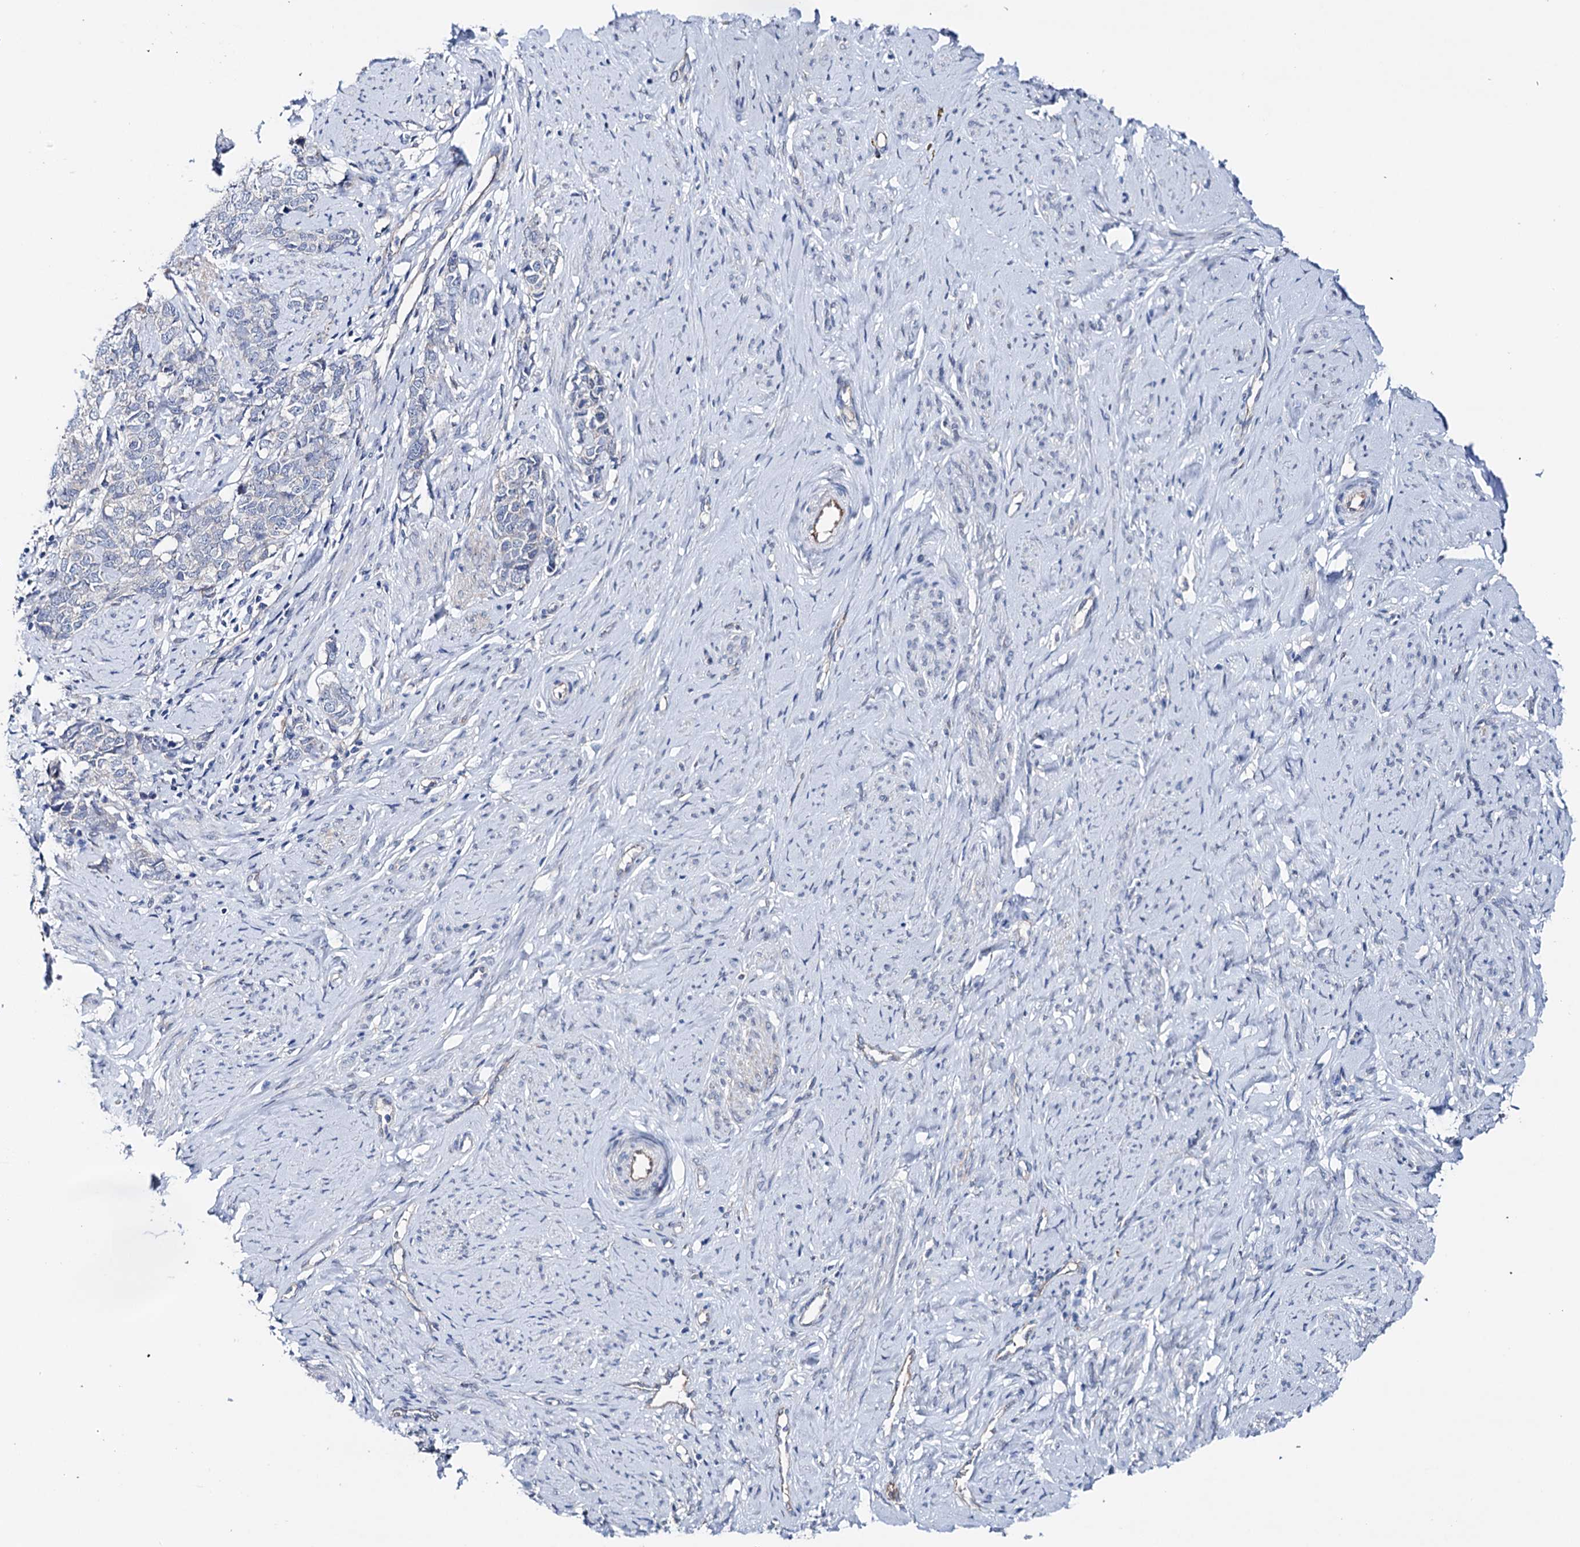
{"staining": {"intensity": "negative", "quantity": "none", "location": "none"}, "tissue": "cervical cancer", "cell_type": "Tumor cells", "image_type": "cancer", "snomed": [{"axis": "morphology", "description": "Squamous cell carcinoma, NOS"}, {"axis": "topography", "description": "Cervix"}], "caption": "DAB immunohistochemical staining of cervical squamous cell carcinoma reveals no significant positivity in tumor cells. Brightfield microscopy of IHC stained with DAB (3,3'-diaminobenzidine) (brown) and hematoxylin (blue), captured at high magnification.", "gene": "SHROOM1", "patient": {"sex": "female", "age": 63}}